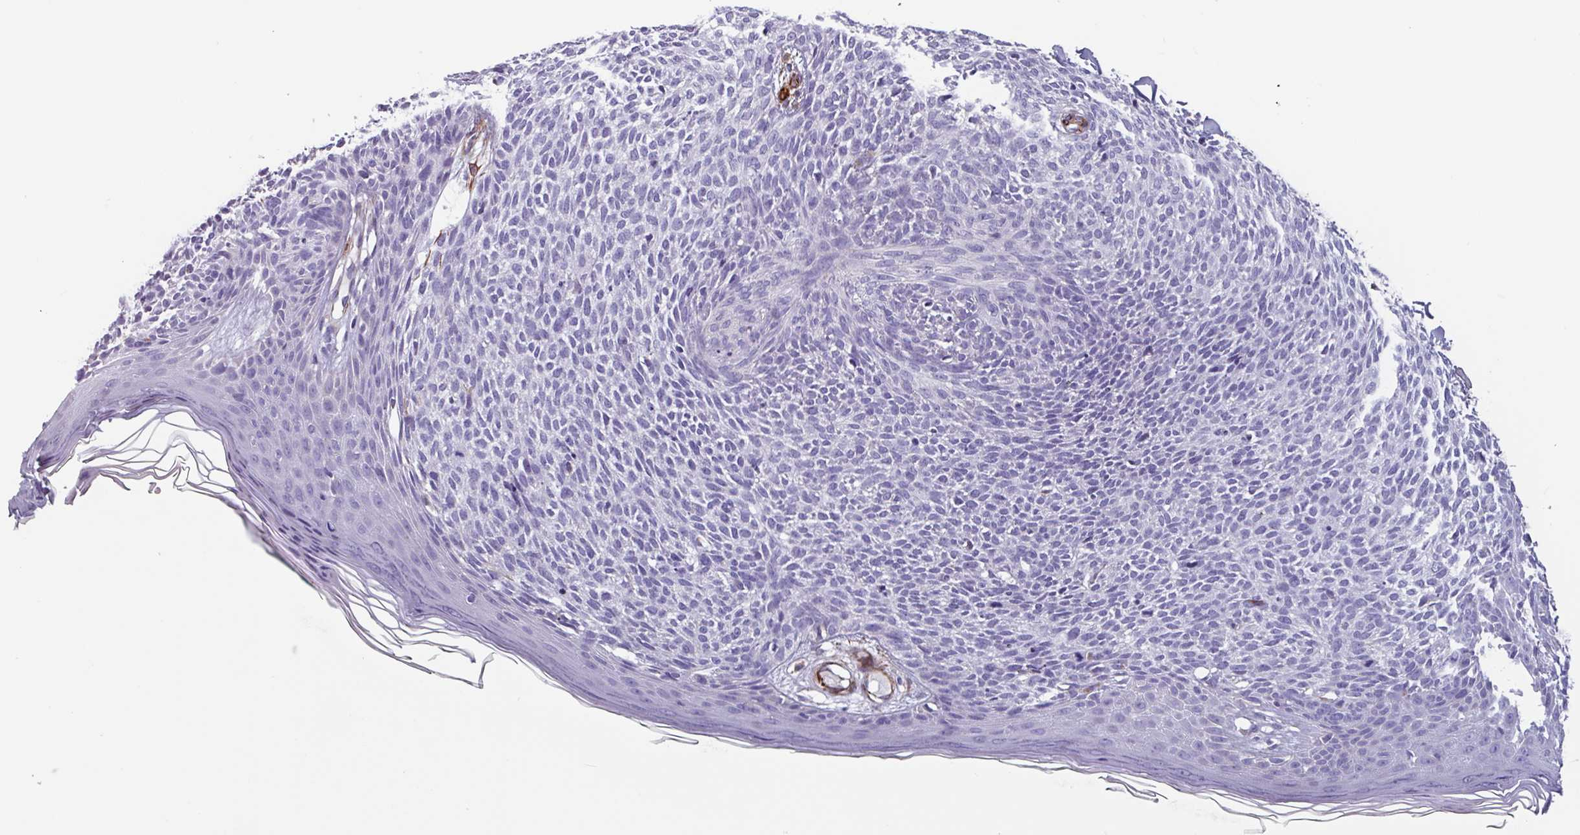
{"staining": {"intensity": "negative", "quantity": "none", "location": "none"}, "tissue": "skin cancer", "cell_type": "Tumor cells", "image_type": "cancer", "snomed": [{"axis": "morphology", "description": "Basal cell carcinoma"}, {"axis": "topography", "description": "Skin"}], "caption": "A photomicrograph of skin basal cell carcinoma stained for a protein displays no brown staining in tumor cells.", "gene": "BTD", "patient": {"sex": "female", "age": 66}}